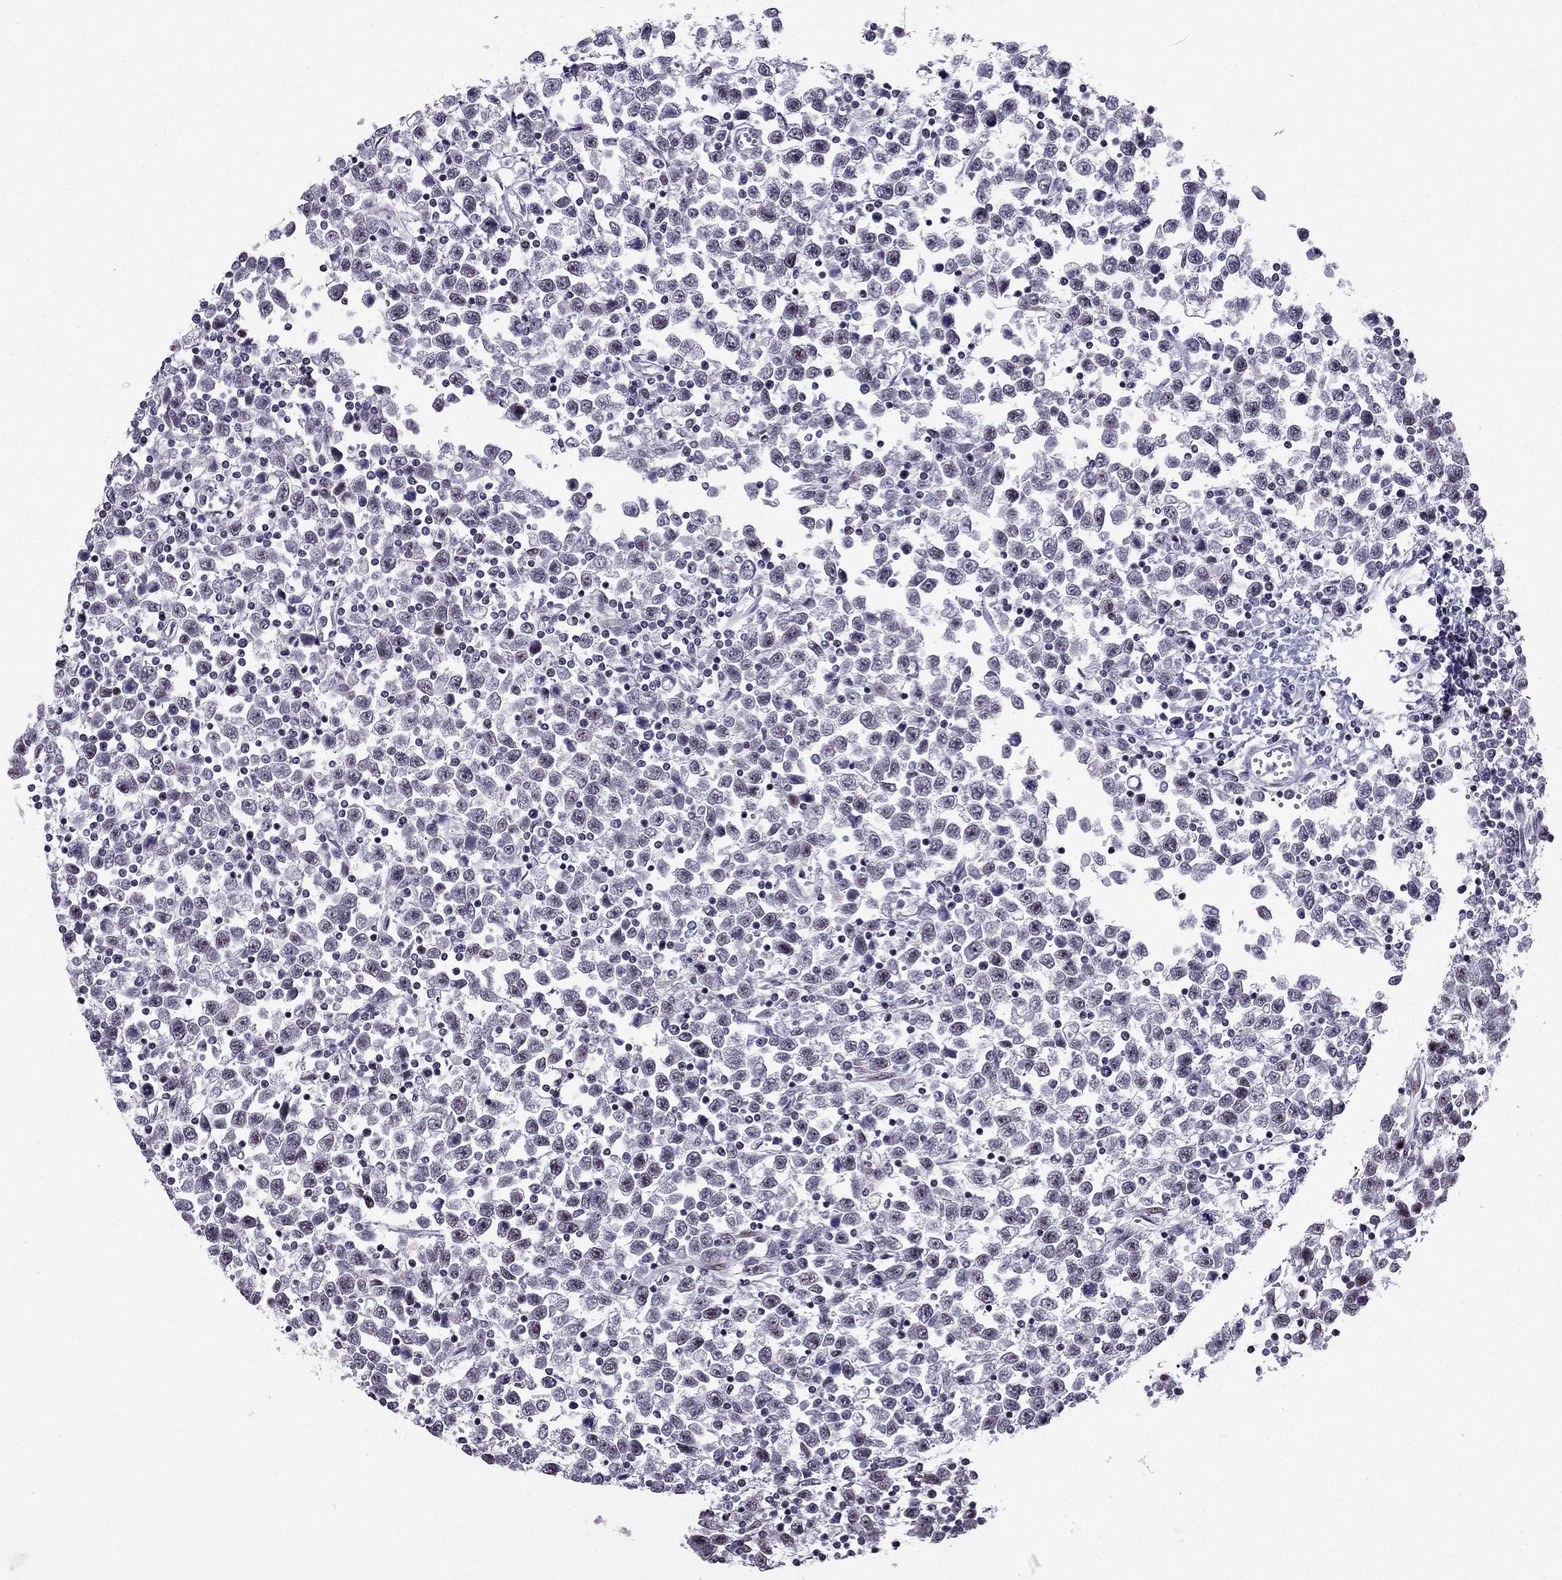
{"staining": {"intensity": "negative", "quantity": "none", "location": "none"}, "tissue": "testis cancer", "cell_type": "Tumor cells", "image_type": "cancer", "snomed": [{"axis": "morphology", "description": "Seminoma, NOS"}, {"axis": "topography", "description": "Testis"}], "caption": "Immunohistochemical staining of seminoma (testis) exhibits no significant staining in tumor cells.", "gene": "RPRD2", "patient": {"sex": "male", "age": 34}}